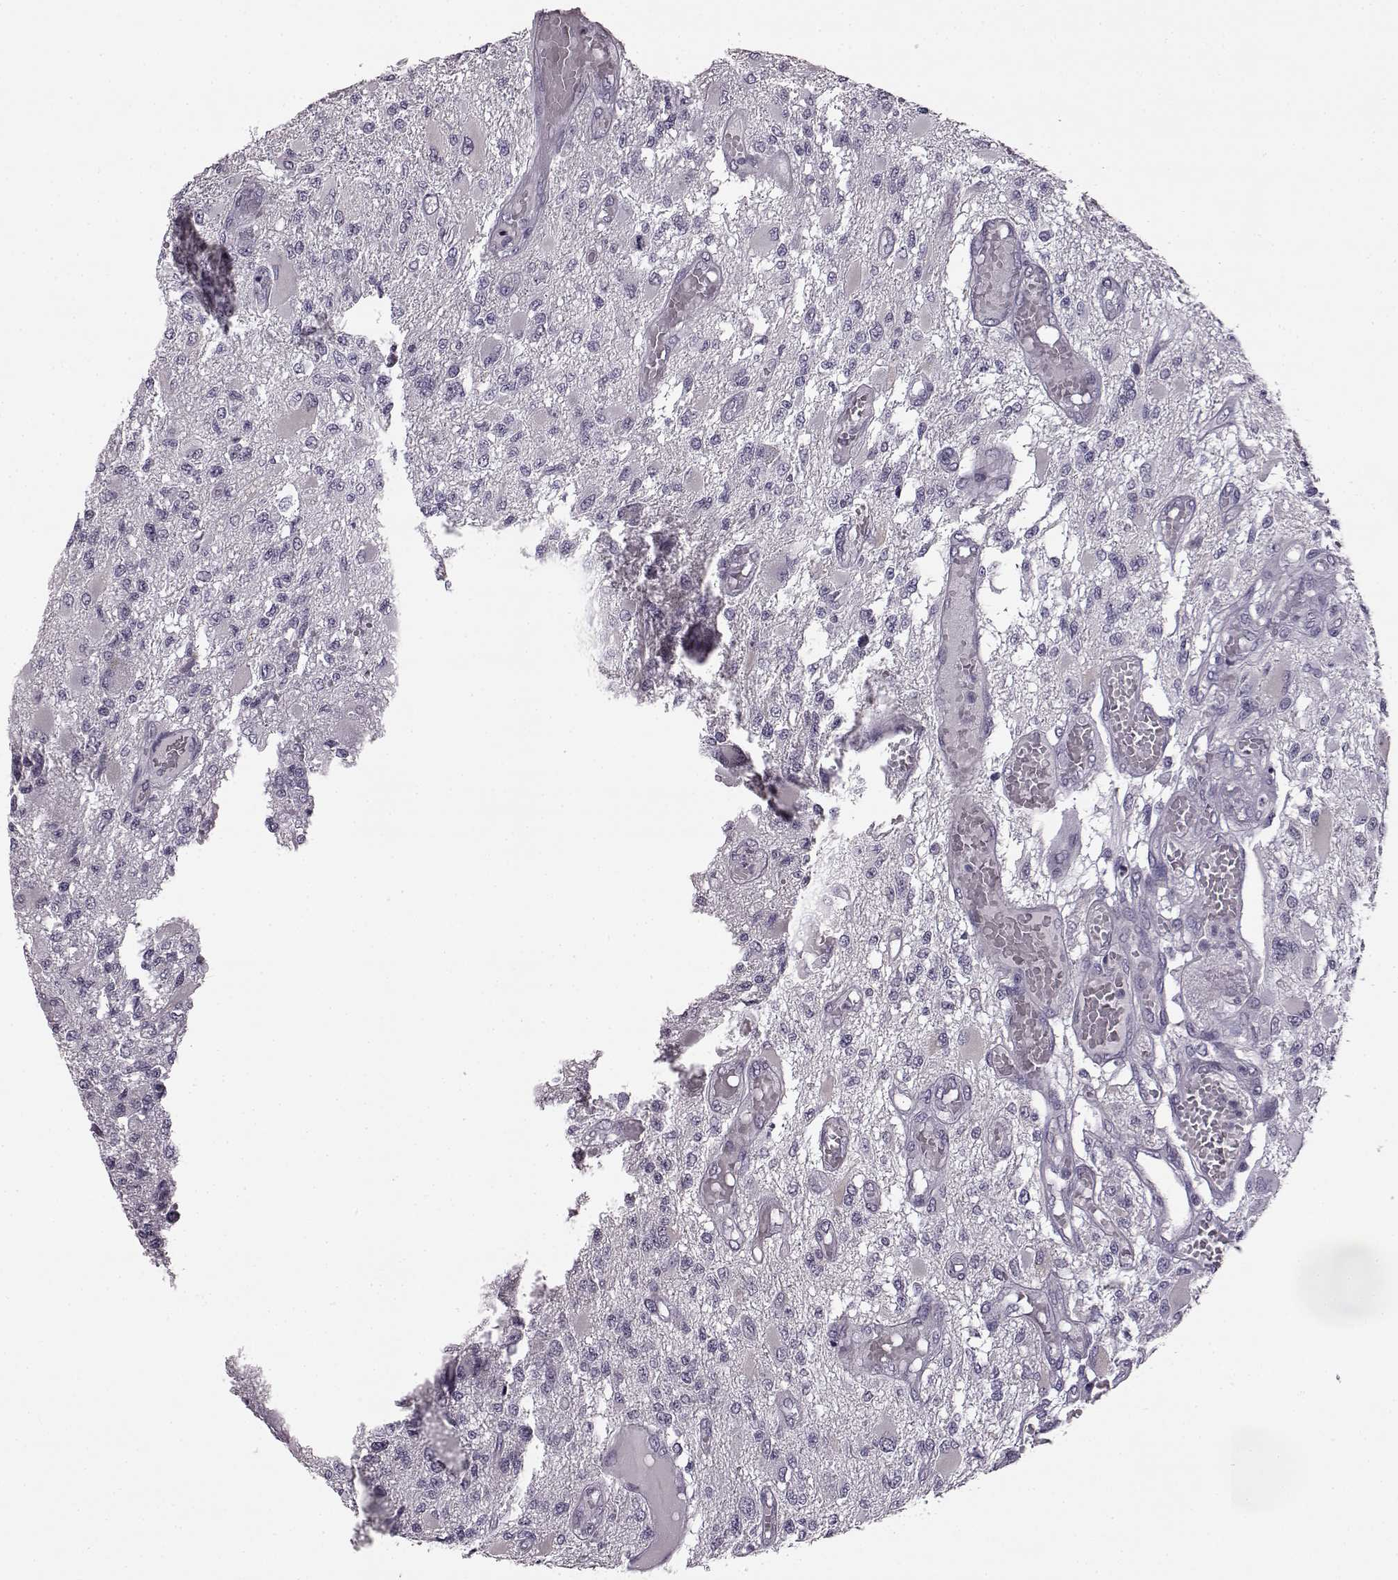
{"staining": {"intensity": "negative", "quantity": "none", "location": "none"}, "tissue": "glioma", "cell_type": "Tumor cells", "image_type": "cancer", "snomed": [{"axis": "morphology", "description": "Glioma, malignant, High grade"}, {"axis": "topography", "description": "Brain"}], "caption": "Protein analysis of glioma shows no significant expression in tumor cells.", "gene": "ODAD4", "patient": {"sex": "female", "age": 63}}